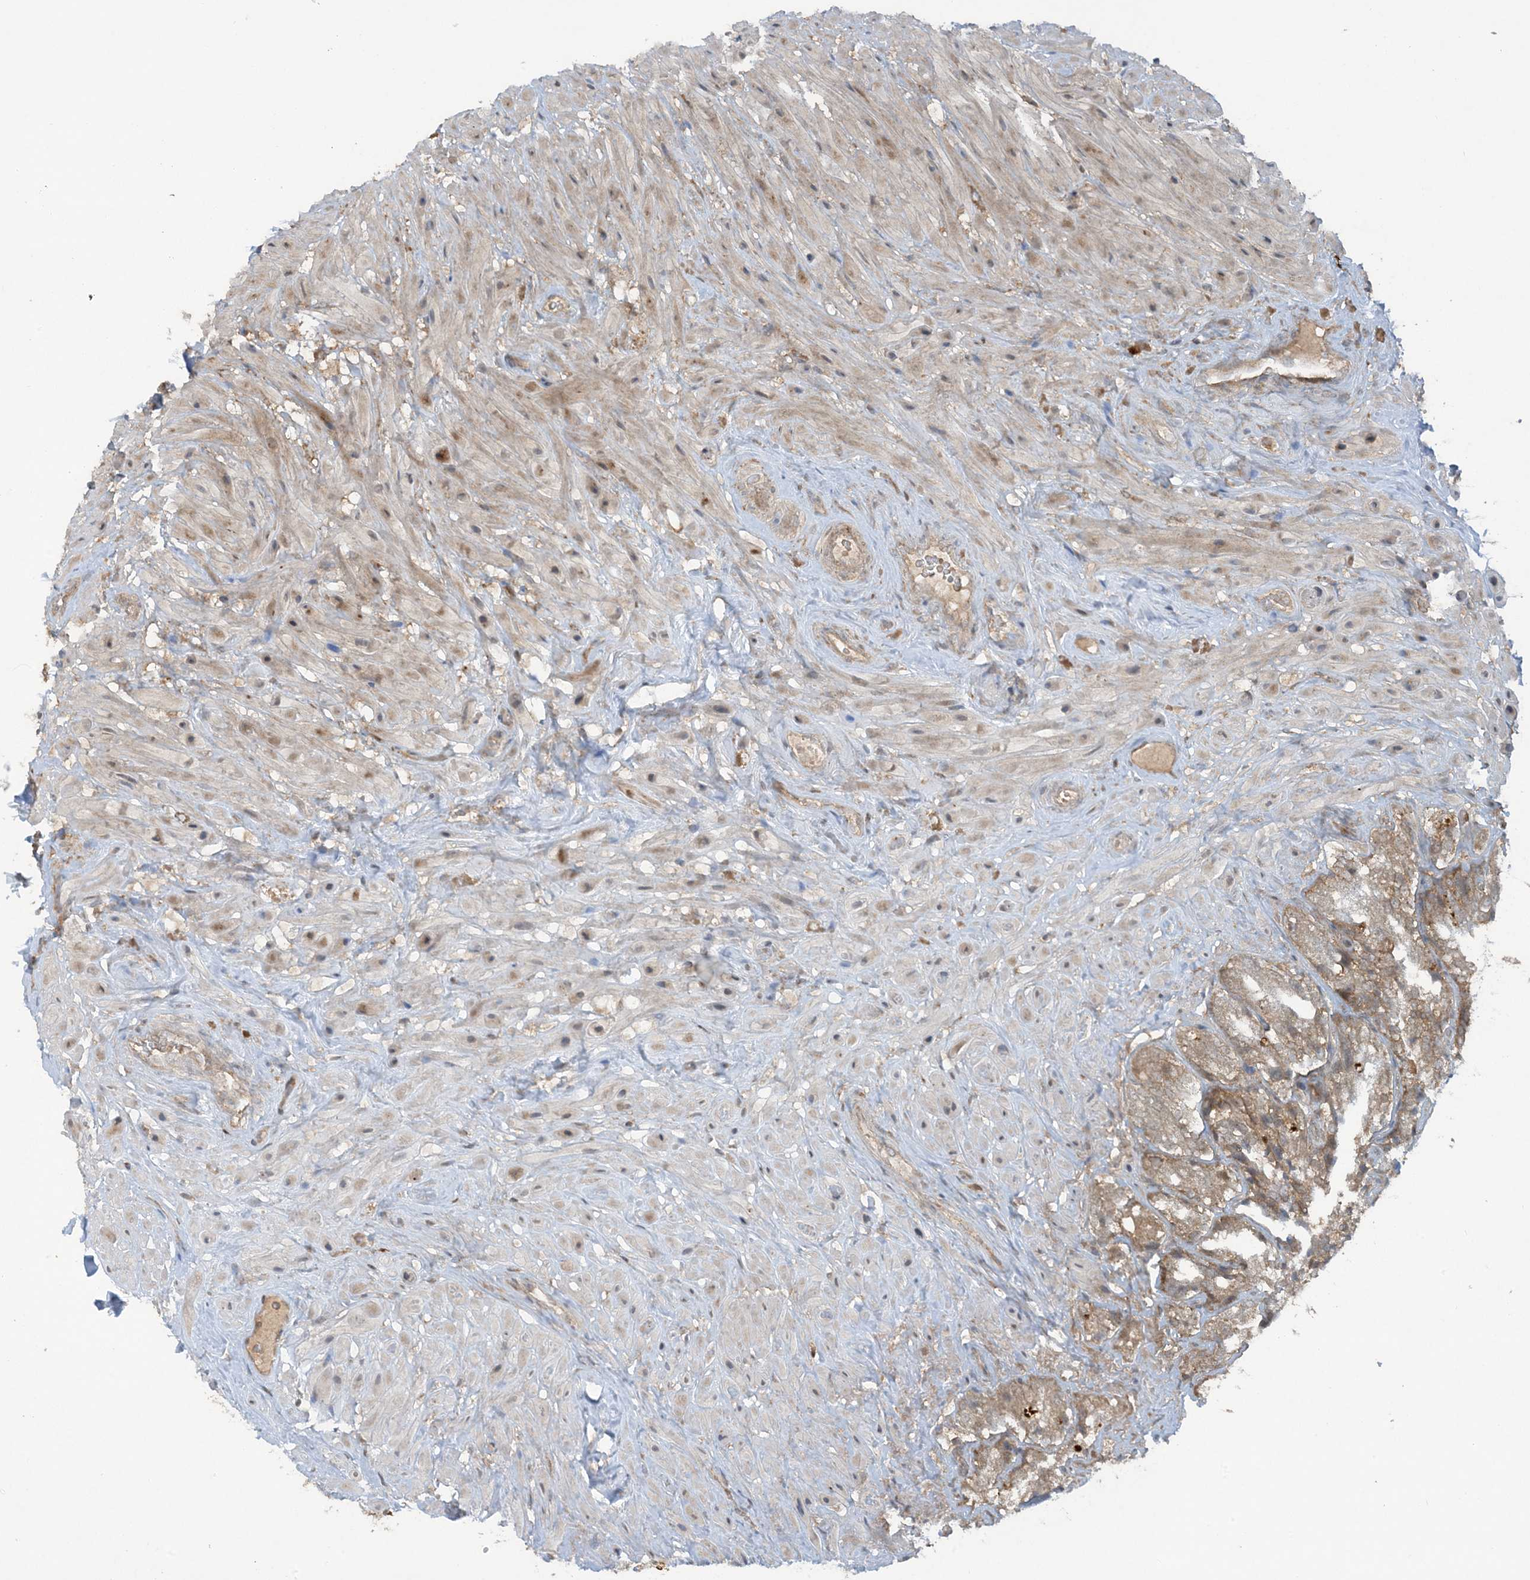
{"staining": {"intensity": "moderate", "quantity": ">75%", "location": "cytoplasmic/membranous"}, "tissue": "seminal vesicle", "cell_type": "Glandular cells", "image_type": "normal", "snomed": [{"axis": "morphology", "description": "Normal tissue, NOS"}, {"axis": "topography", "description": "Seminal veicle"}, {"axis": "topography", "description": "Peripheral nerve tissue"}], "caption": "DAB immunohistochemical staining of unremarkable human seminal vesicle shows moderate cytoplasmic/membranous protein expression in approximately >75% of glandular cells.", "gene": "STAM2", "patient": {"sex": "male", "age": 63}}